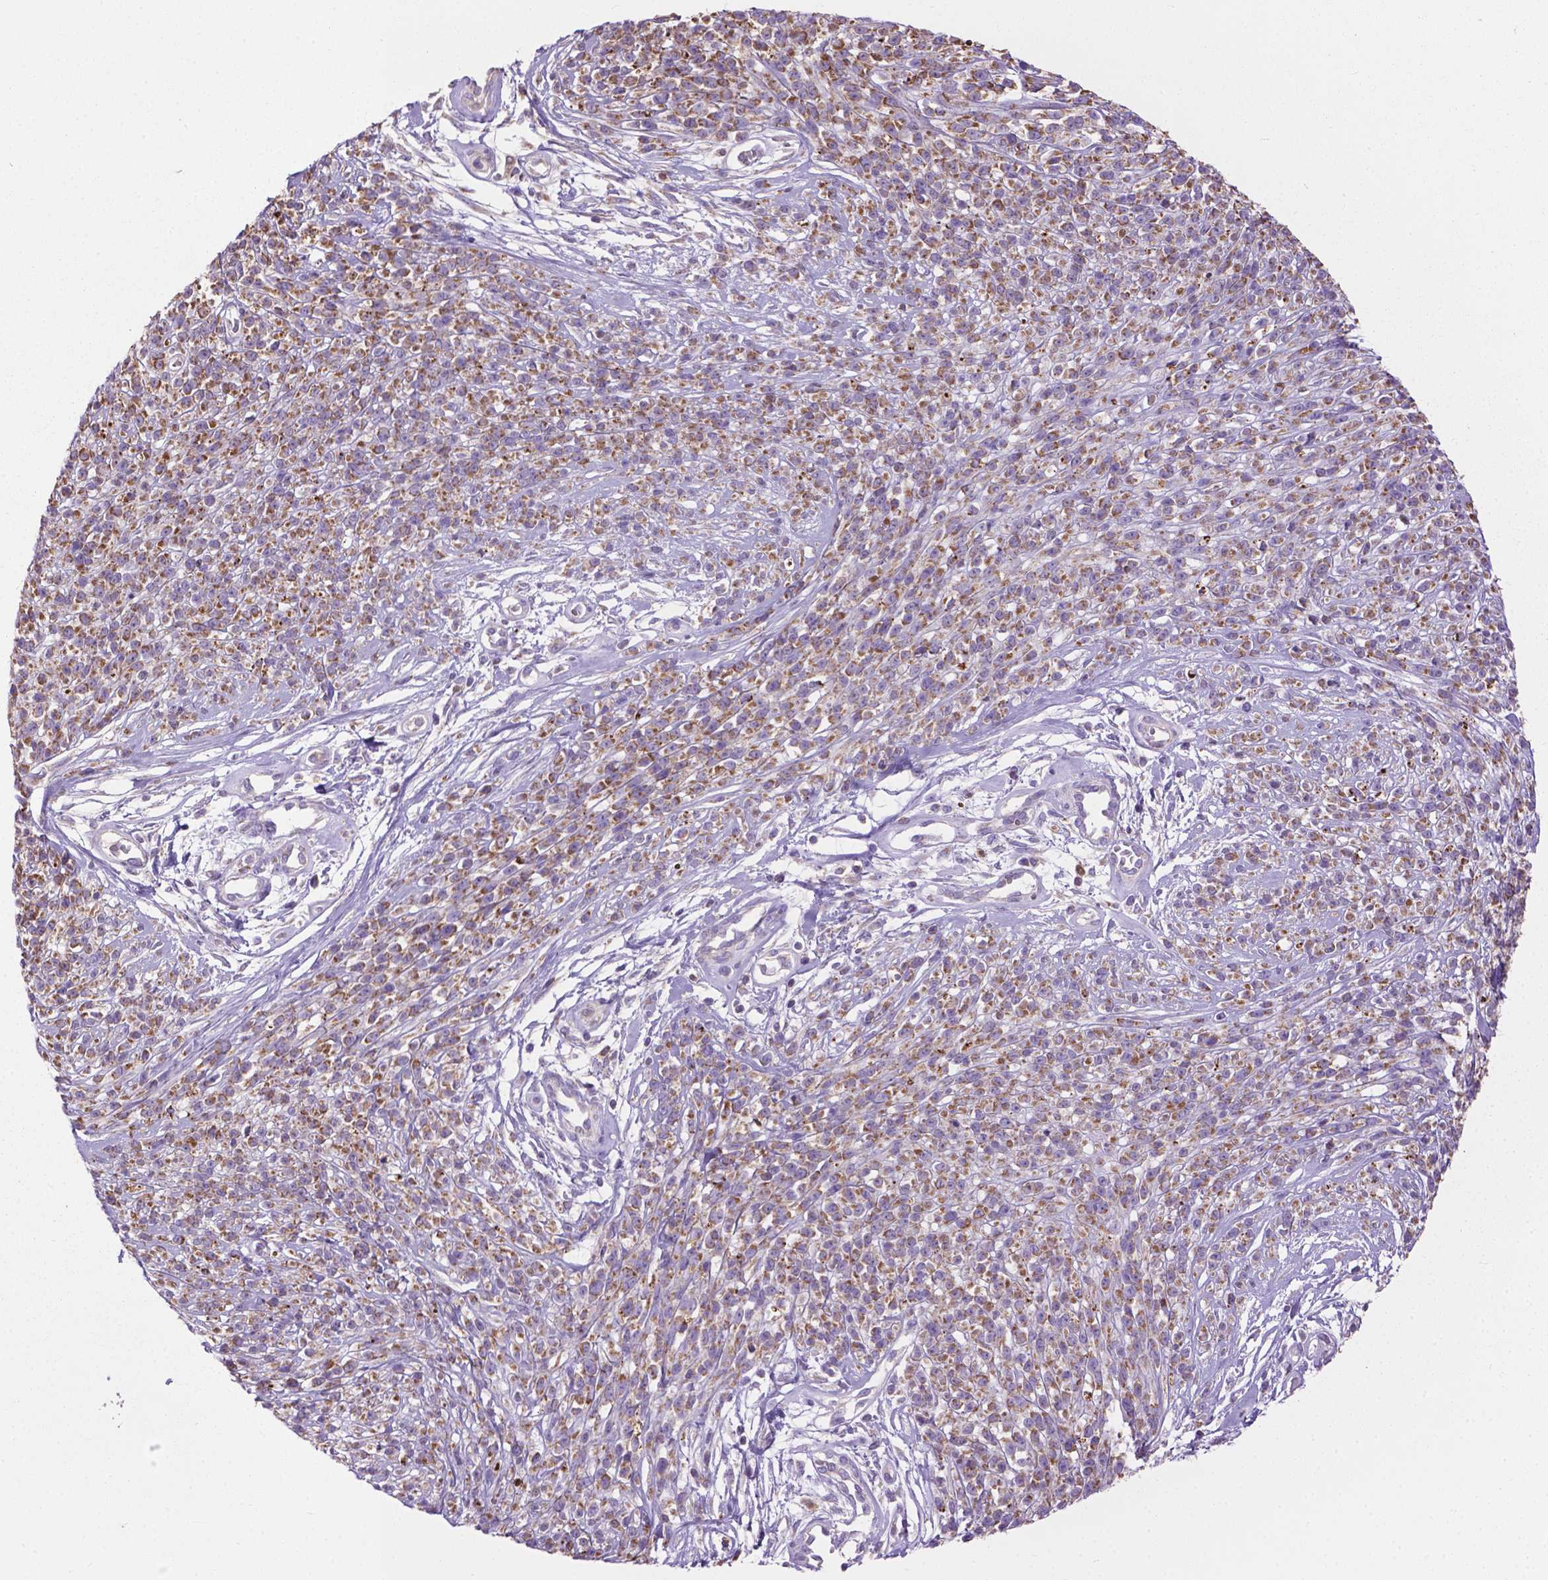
{"staining": {"intensity": "moderate", "quantity": ">75%", "location": "cytoplasmic/membranous"}, "tissue": "melanoma", "cell_type": "Tumor cells", "image_type": "cancer", "snomed": [{"axis": "morphology", "description": "Malignant melanoma, NOS"}, {"axis": "topography", "description": "Skin"}, {"axis": "topography", "description": "Skin of trunk"}], "caption": "This photomicrograph displays melanoma stained with immunohistochemistry (IHC) to label a protein in brown. The cytoplasmic/membranous of tumor cells show moderate positivity for the protein. Nuclei are counter-stained blue.", "gene": "VDAC1", "patient": {"sex": "male", "age": 74}}